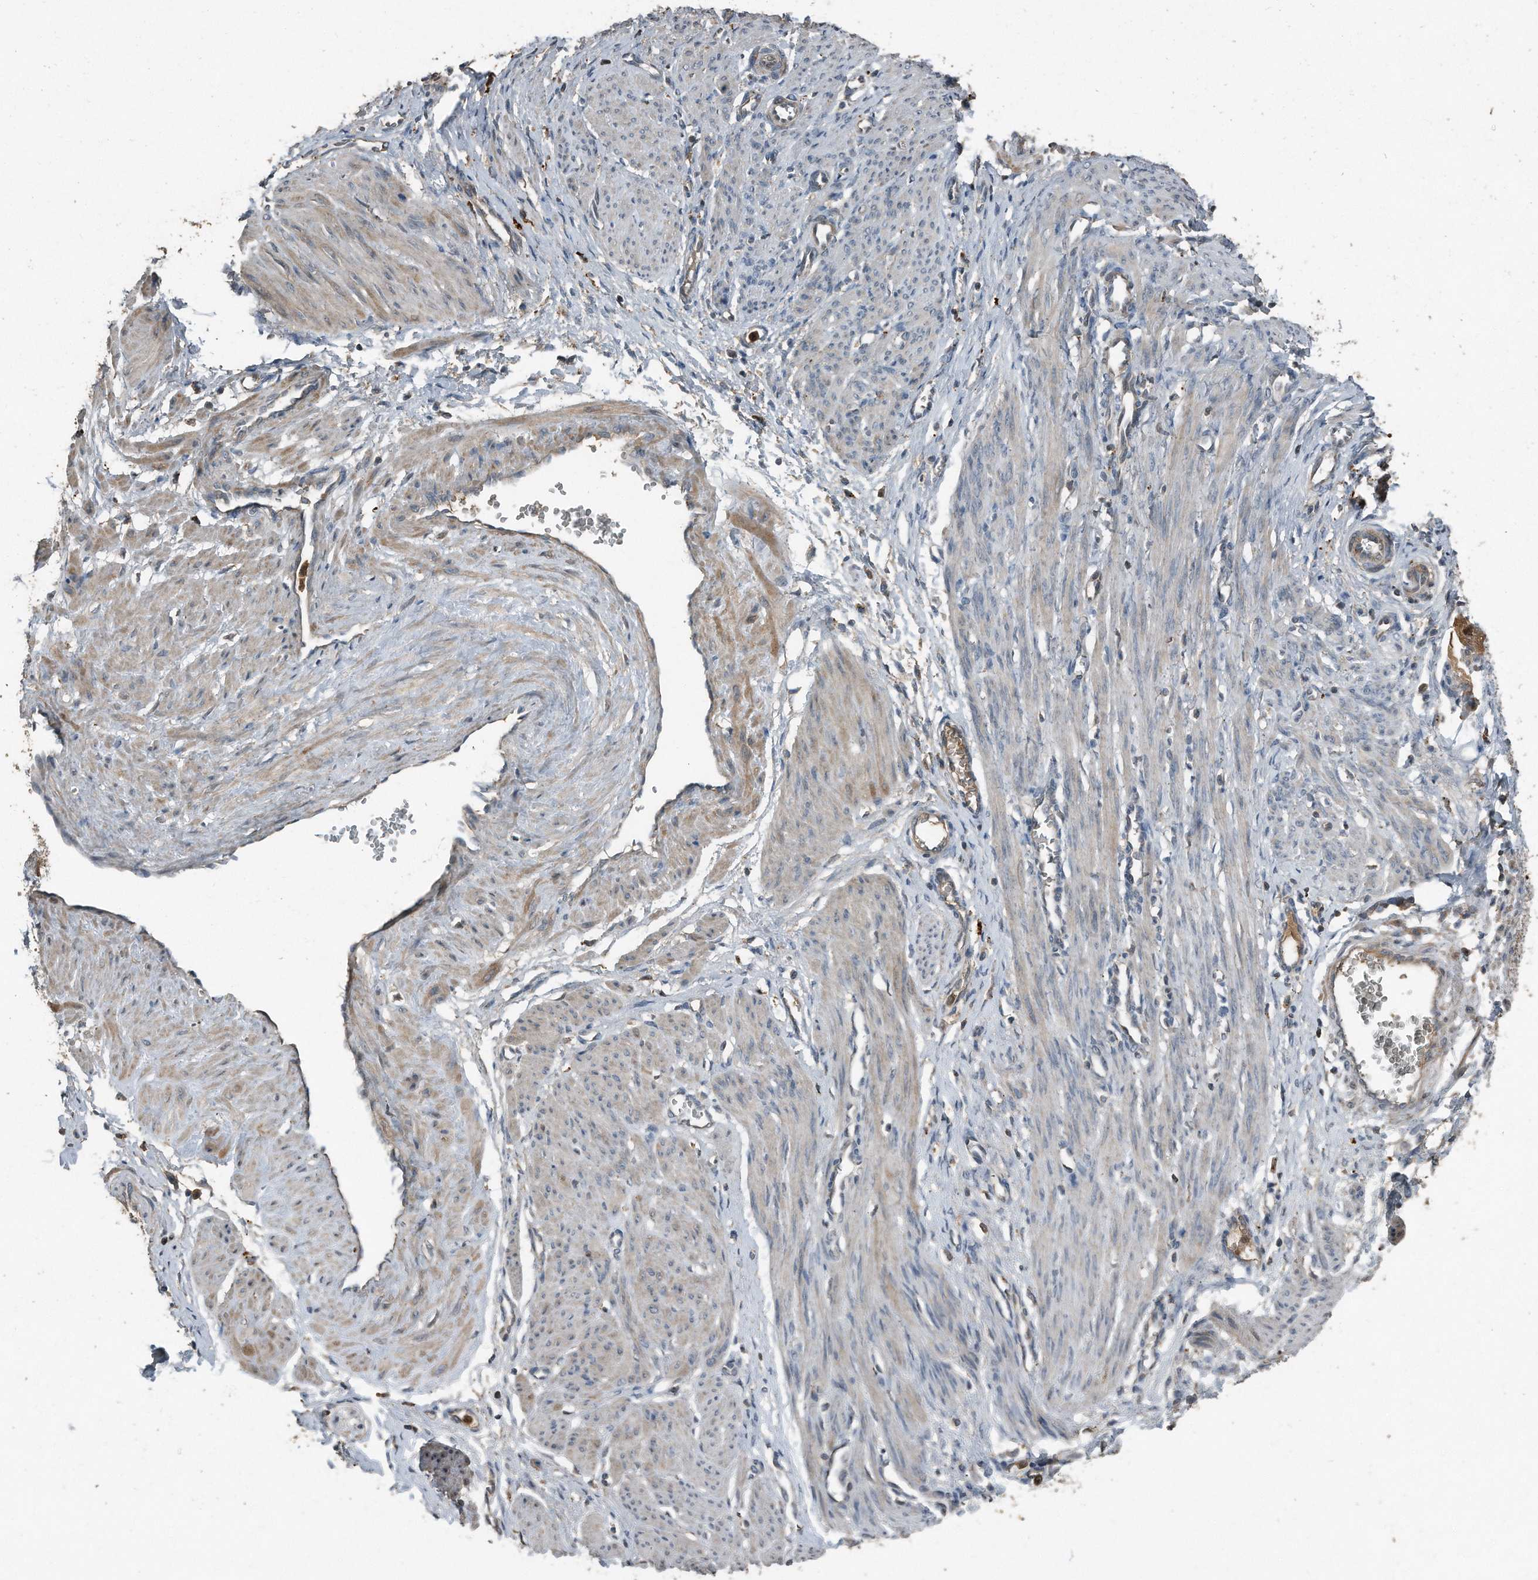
{"staining": {"intensity": "weak", "quantity": "25%-75%", "location": "cytoplasmic/membranous"}, "tissue": "smooth muscle", "cell_type": "Smooth muscle cells", "image_type": "normal", "snomed": [{"axis": "morphology", "description": "Normal tissue, NOS"}, {"axis": "topography", "description": "Endometrium"}], "caption": "Immunohistochemical staining of unremarkable human smooth muscle demonstrates 25%-75% levels of weak cytoplasmic/membranous protein expression in approximately 25%-75% of smooth muscle cells. (DAB (3,3'-diaminobenzidine) IHC with brightfield microscopy, high magnification).", "gene": "C9", "patient": {"sex": "female", "age": 33}}